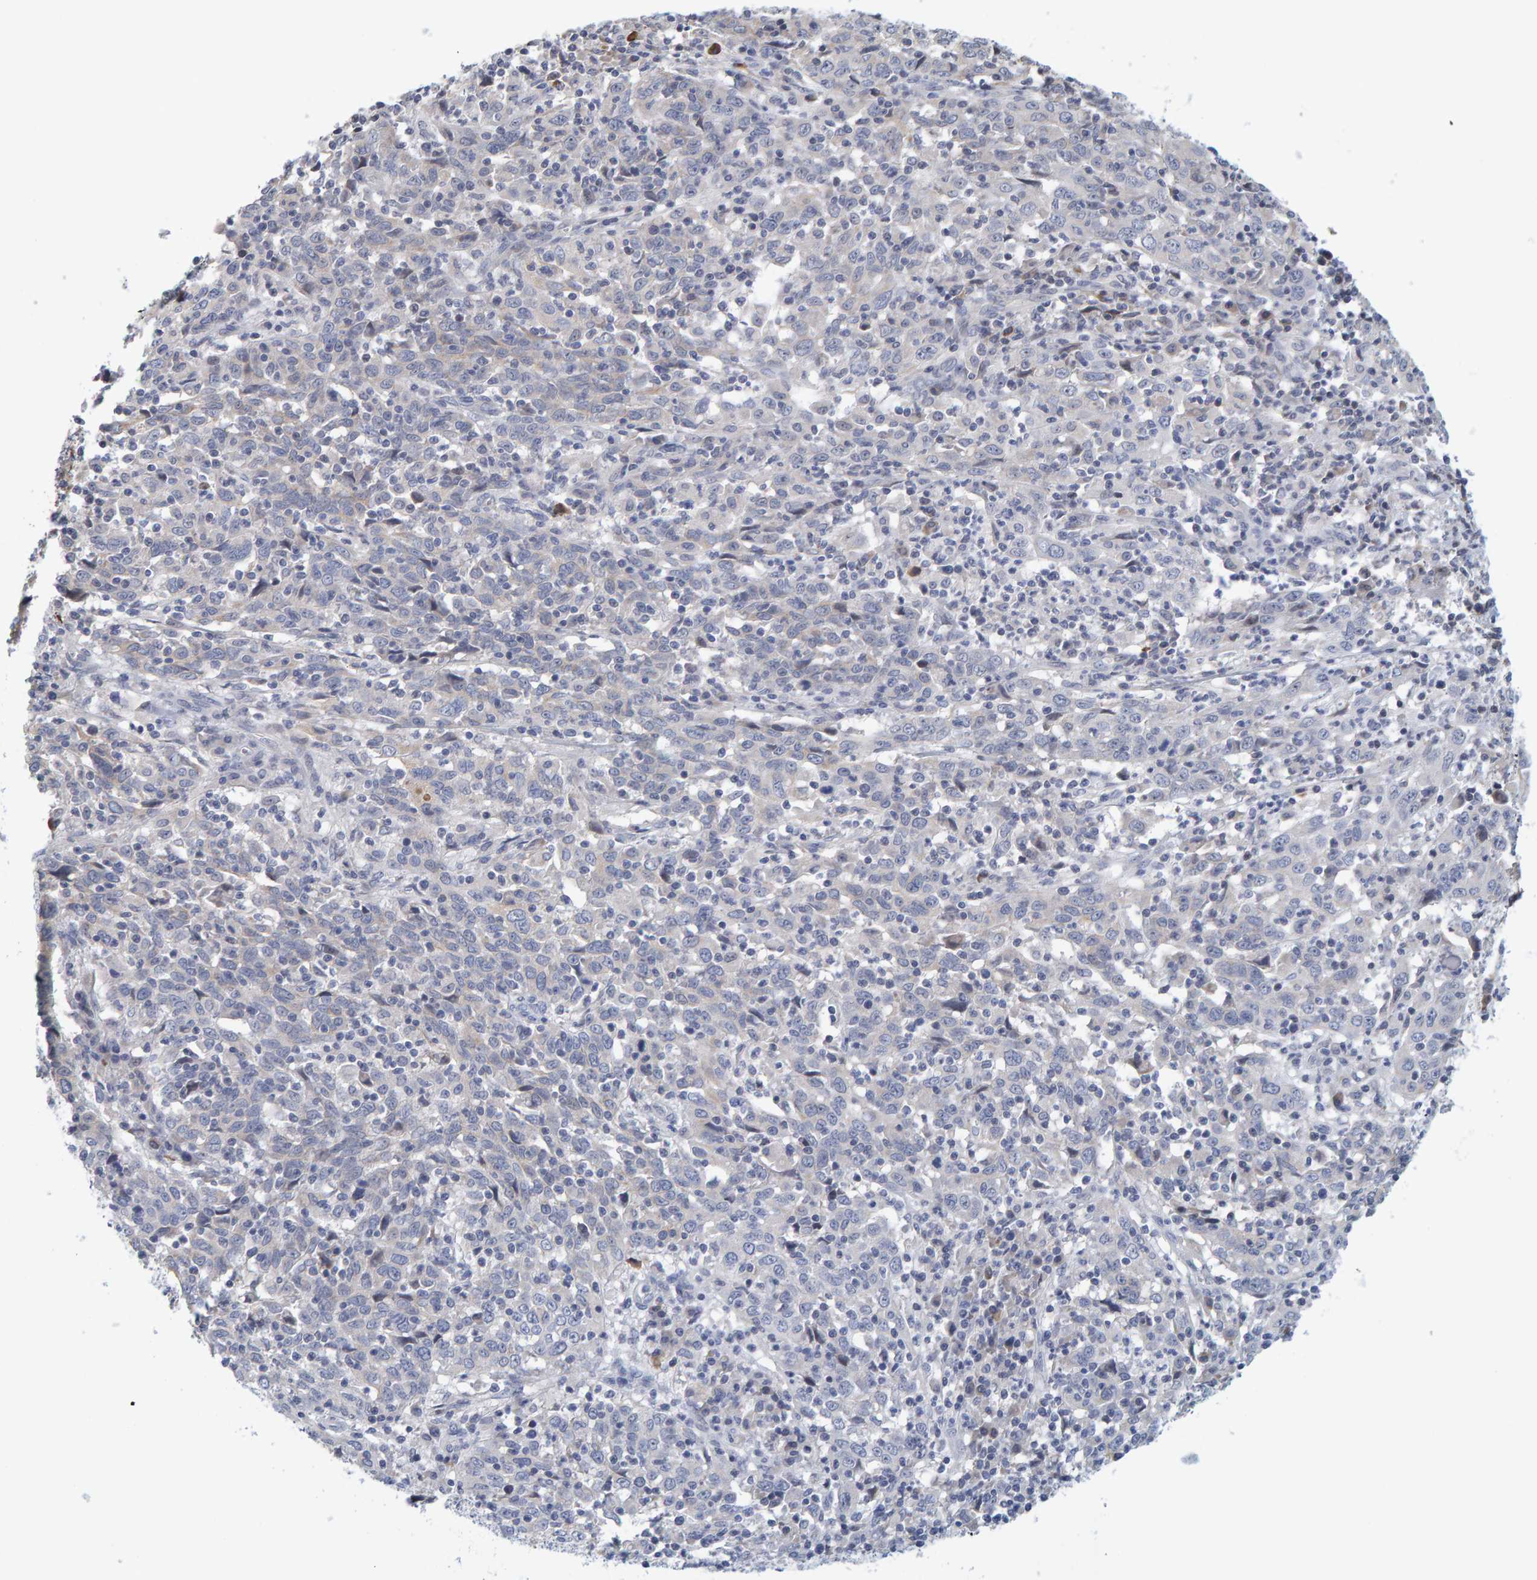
{"staining": {"intensity": "weak", "quantity": "<25%", "location": "cytoplasmic/membranous"}, "tissue": "cervical cancer", "cell_type": "Tumor cells", "image_type": "cancer", "snomed": [{"axis": "morphology", "description": "Squamous cell carcinoma, NOS"}, {"axis": "topography", "description": "Cervix"}], "caption": "Tumor cells show no significant positivity in cervical cancer.", "gene": "ZNF77", "patient": {"sex": "female", "age": 46}}